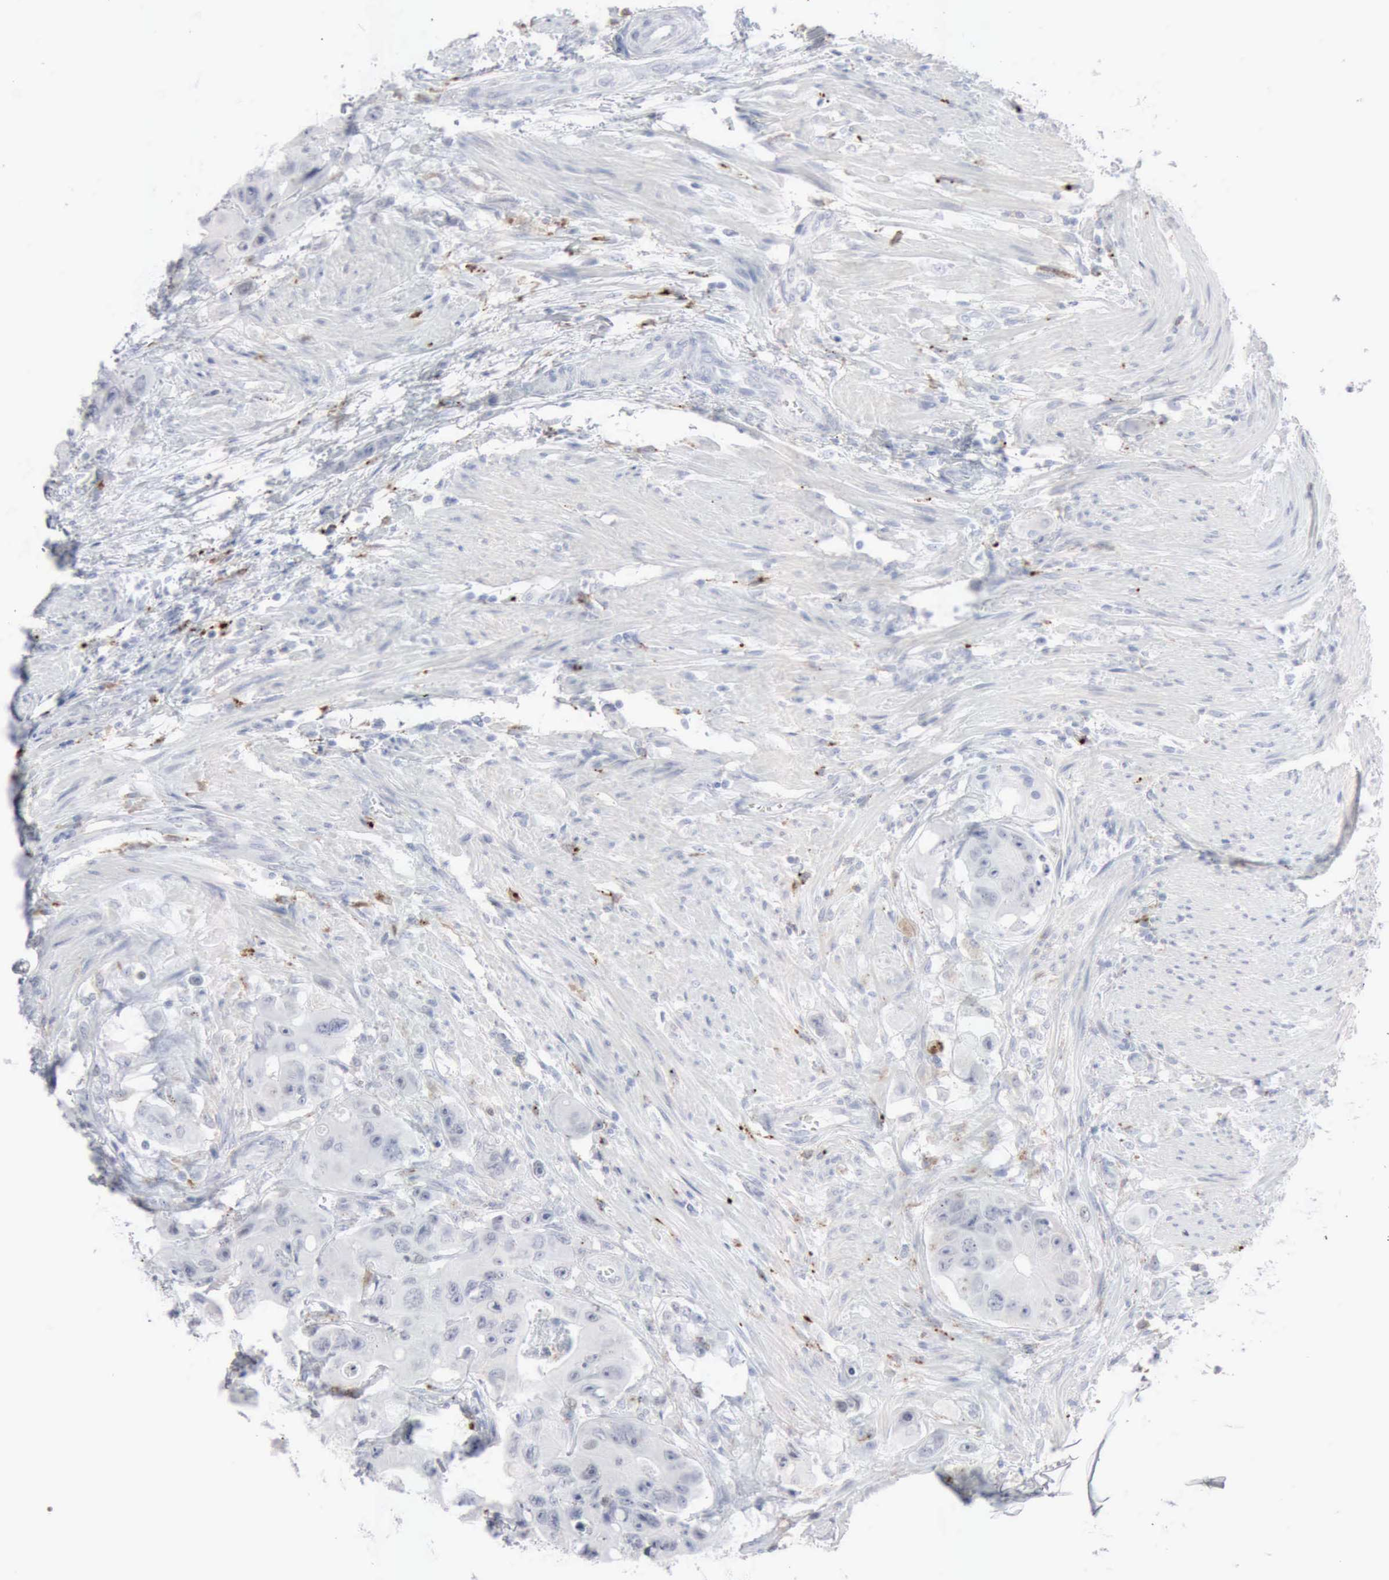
{"staining": {"intensity": "negative", "quantity": "none", "location": "none"}, "tissue": "colorectal cancer", "cell_type": "Tumor cells", "image_type": "cancer", "snomed": [{"axis": "morphology", "description": "Adenocarcinoma, NOS"}, {"axis": "topography", "description": "Colon"}], "caption": "Tumor cells show no significant protein staining in colorectal cancer.", "gene": "GLA", "patient": {"sex": "female", "age": 46}}